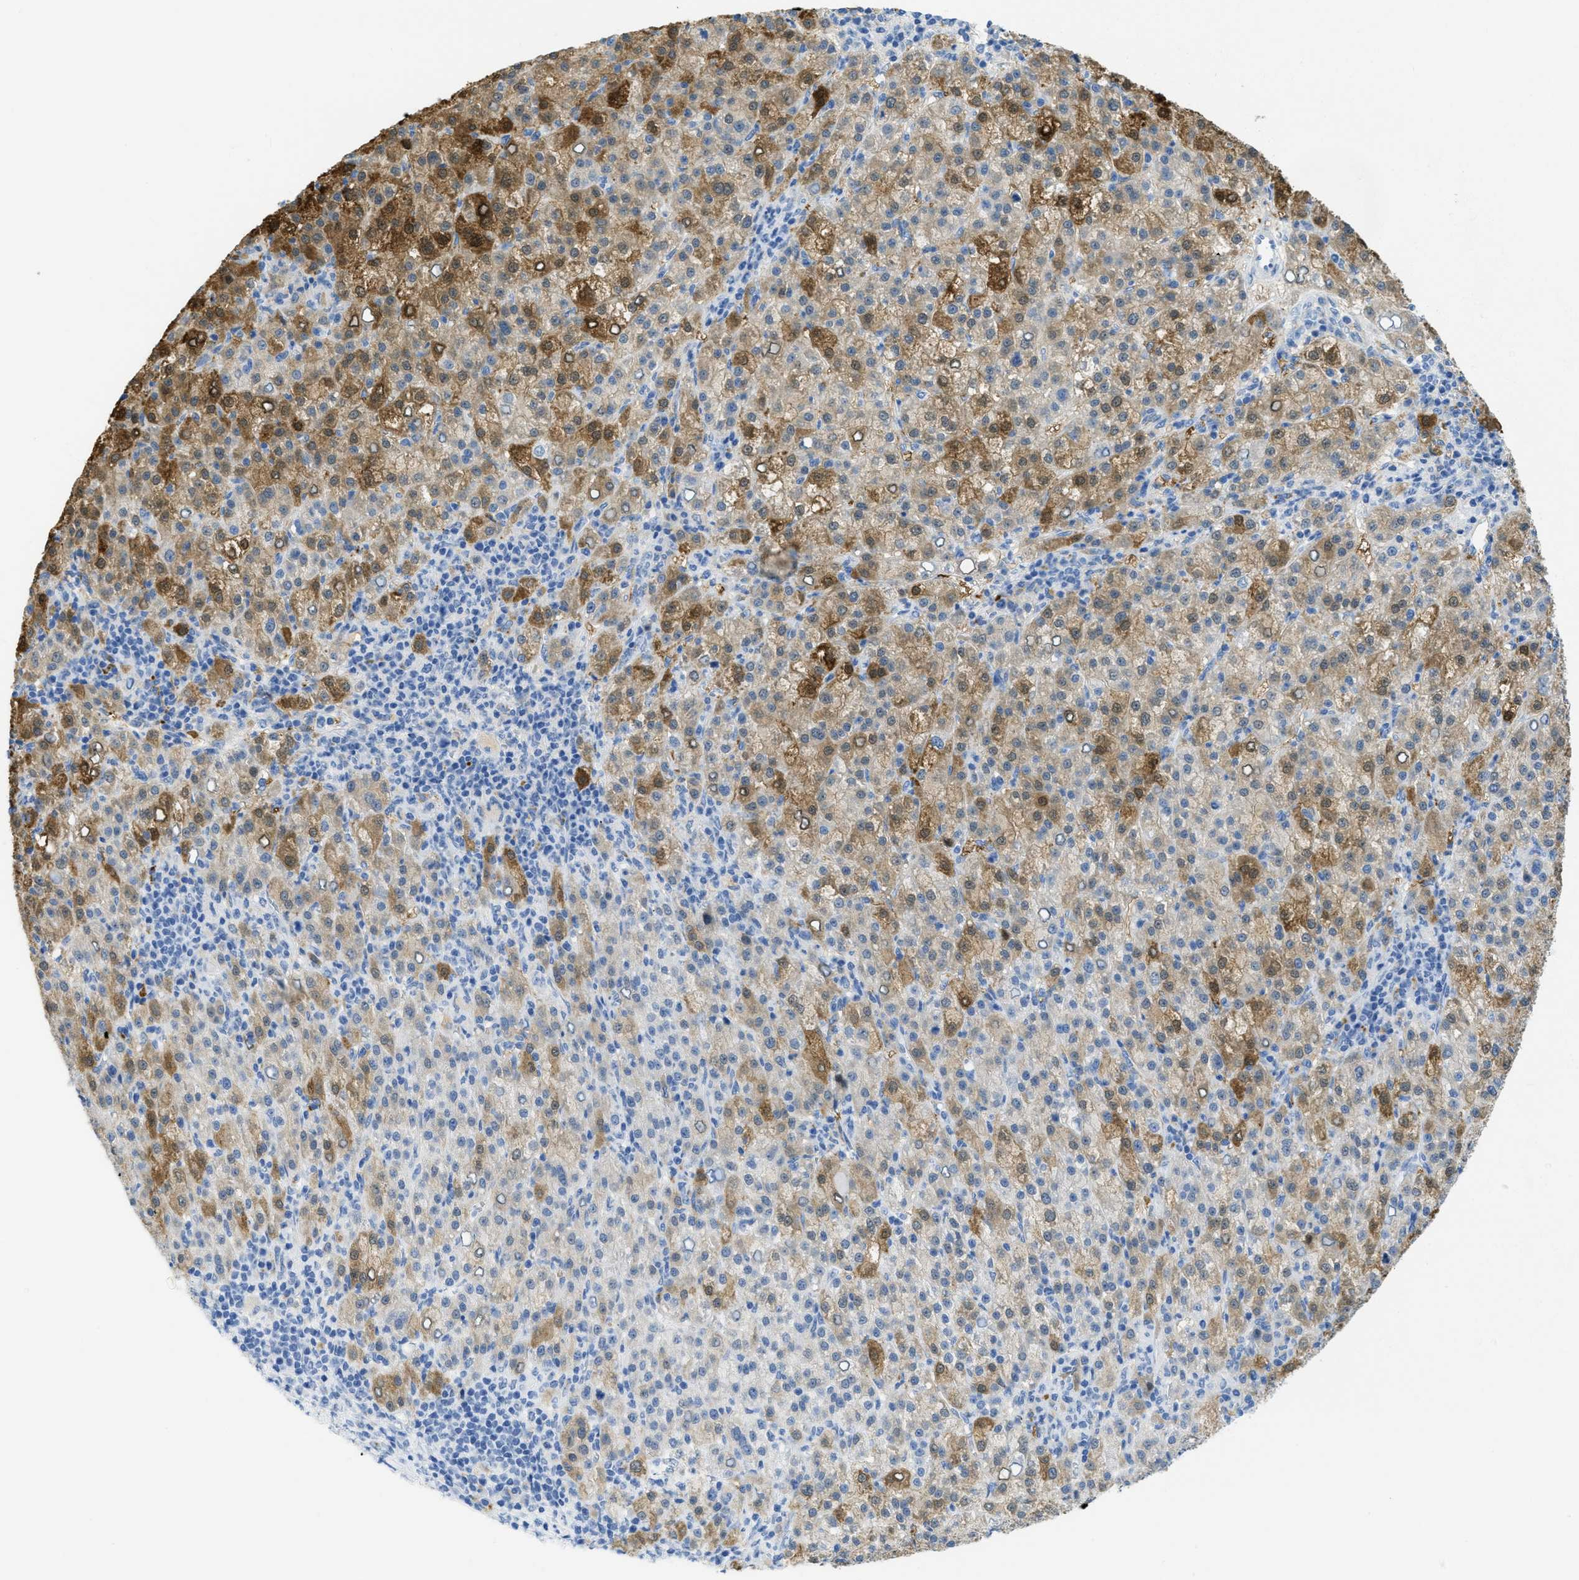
{"staining": {"intensity": "moderate", "quantity": ">75%", "location": "cytoplasmic/membranous,nuclear"}, "tissue": "liver cancer", "cell_type": "Tumor cells", "image_type": "cancer", "snomed": [{"axis": "morphology", "description": "Carcinoma, Hepatocellular, NOS"}, {"axis": "topography", "description": "Liver"}], "caption": "Liver cancer (hepatocellular carcinoma) tissue exhibits moderate cytoplasmic/membranous and nuclear positivity in approximately >75% of tumor cells, visualized by immunohistochemistry.", "gene": "WDR4", "patient": {"sex": "female", "age": 58}}